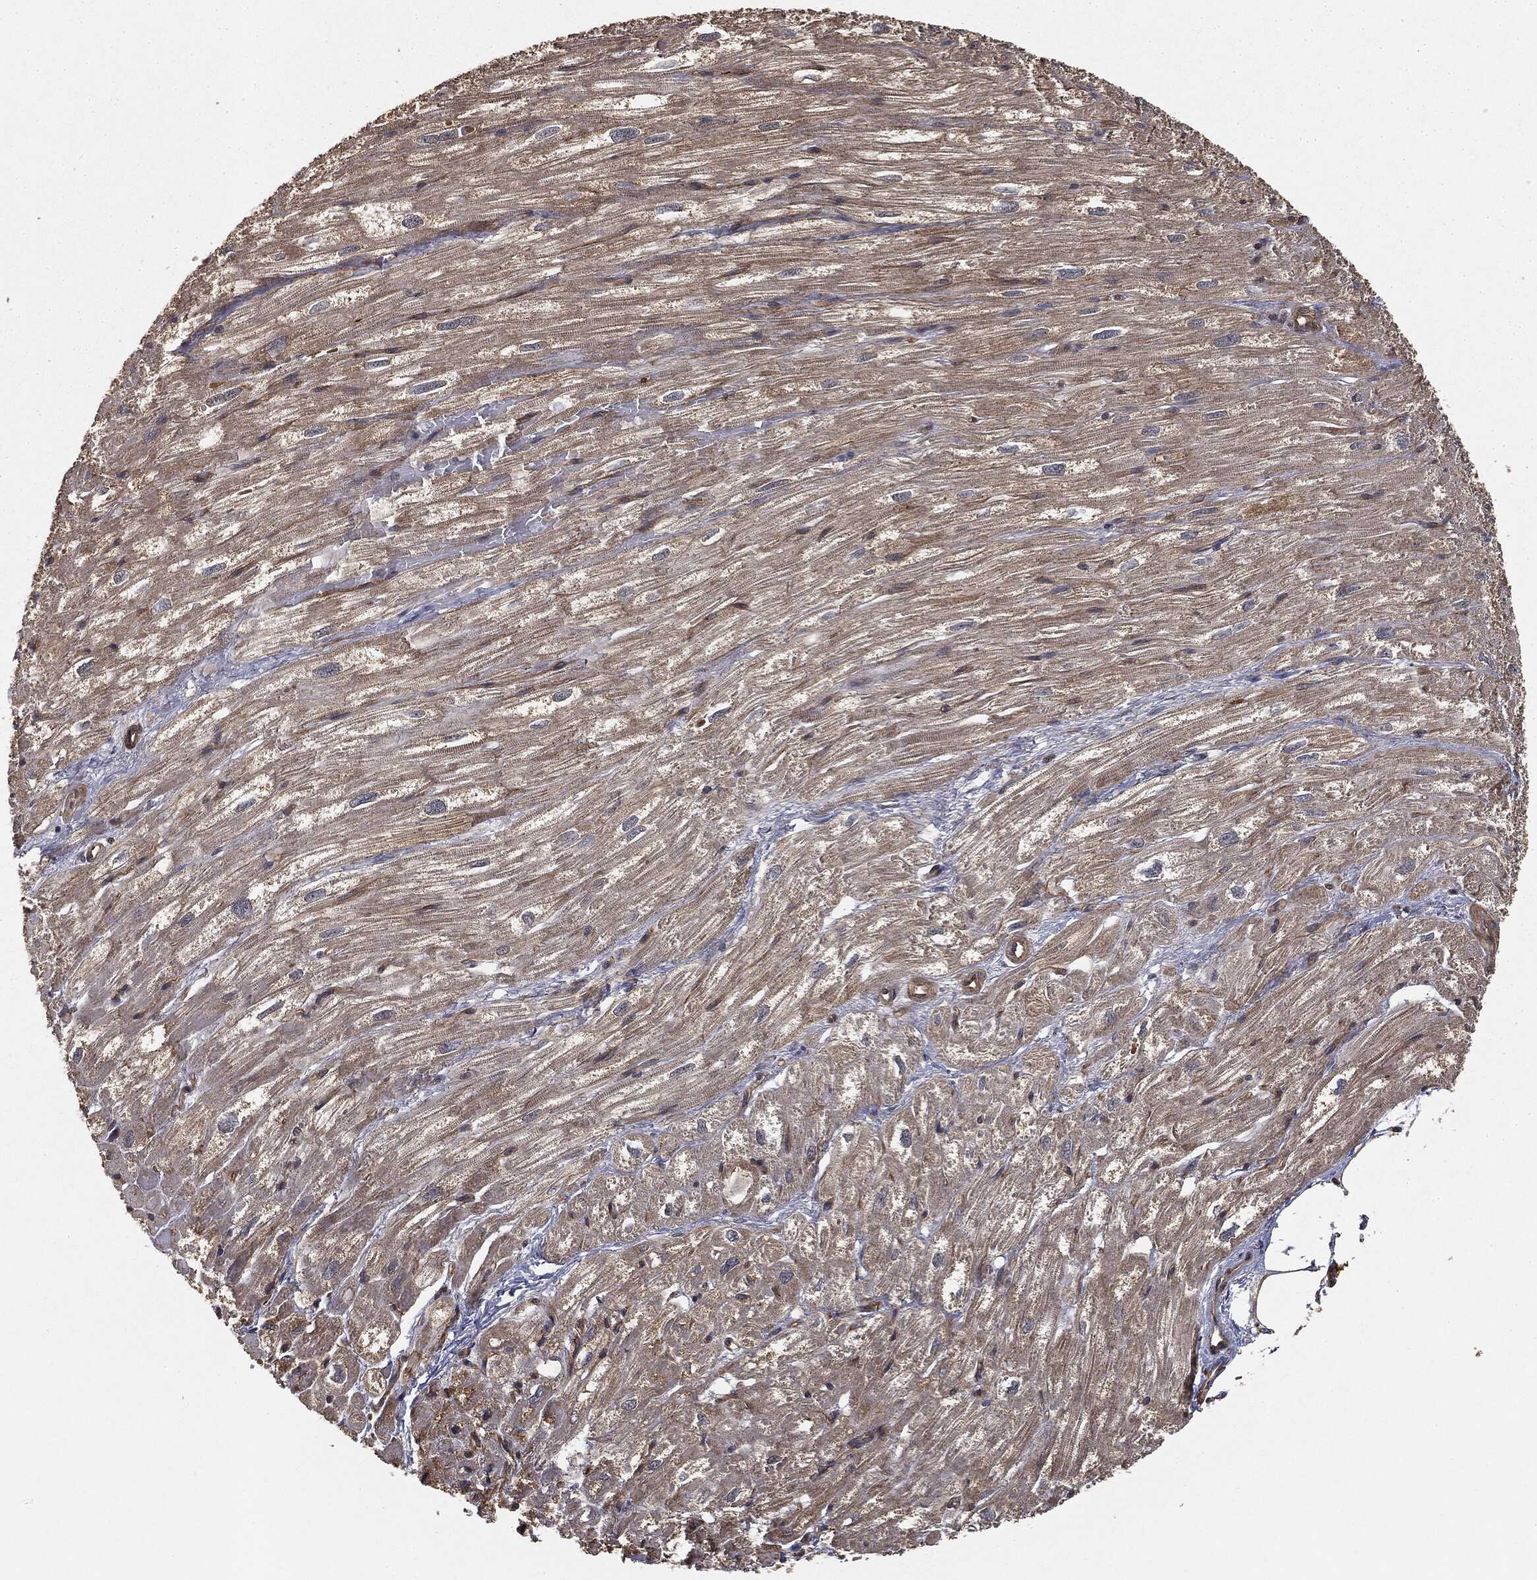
{"staining": {"intensity": "moderate", "quantity": "<25%", "location": "cytoplasmic/membranous"}, "tissue": "heart muscle", "cell_type": "Cardiomyocytes", "image_type": "normal", "snomed": [{"axis": "morphology", "description": "Normal tissue, NOS"}, {"axis": "topography", "description": "Heart"}], "caption": "Moderate cytoplasmic/membranous expression is seen in about <25% of cardiomyocytes in benign heart muscle.", "gene": "MIER2", "patient": {"sex": "male", "age": 62}}